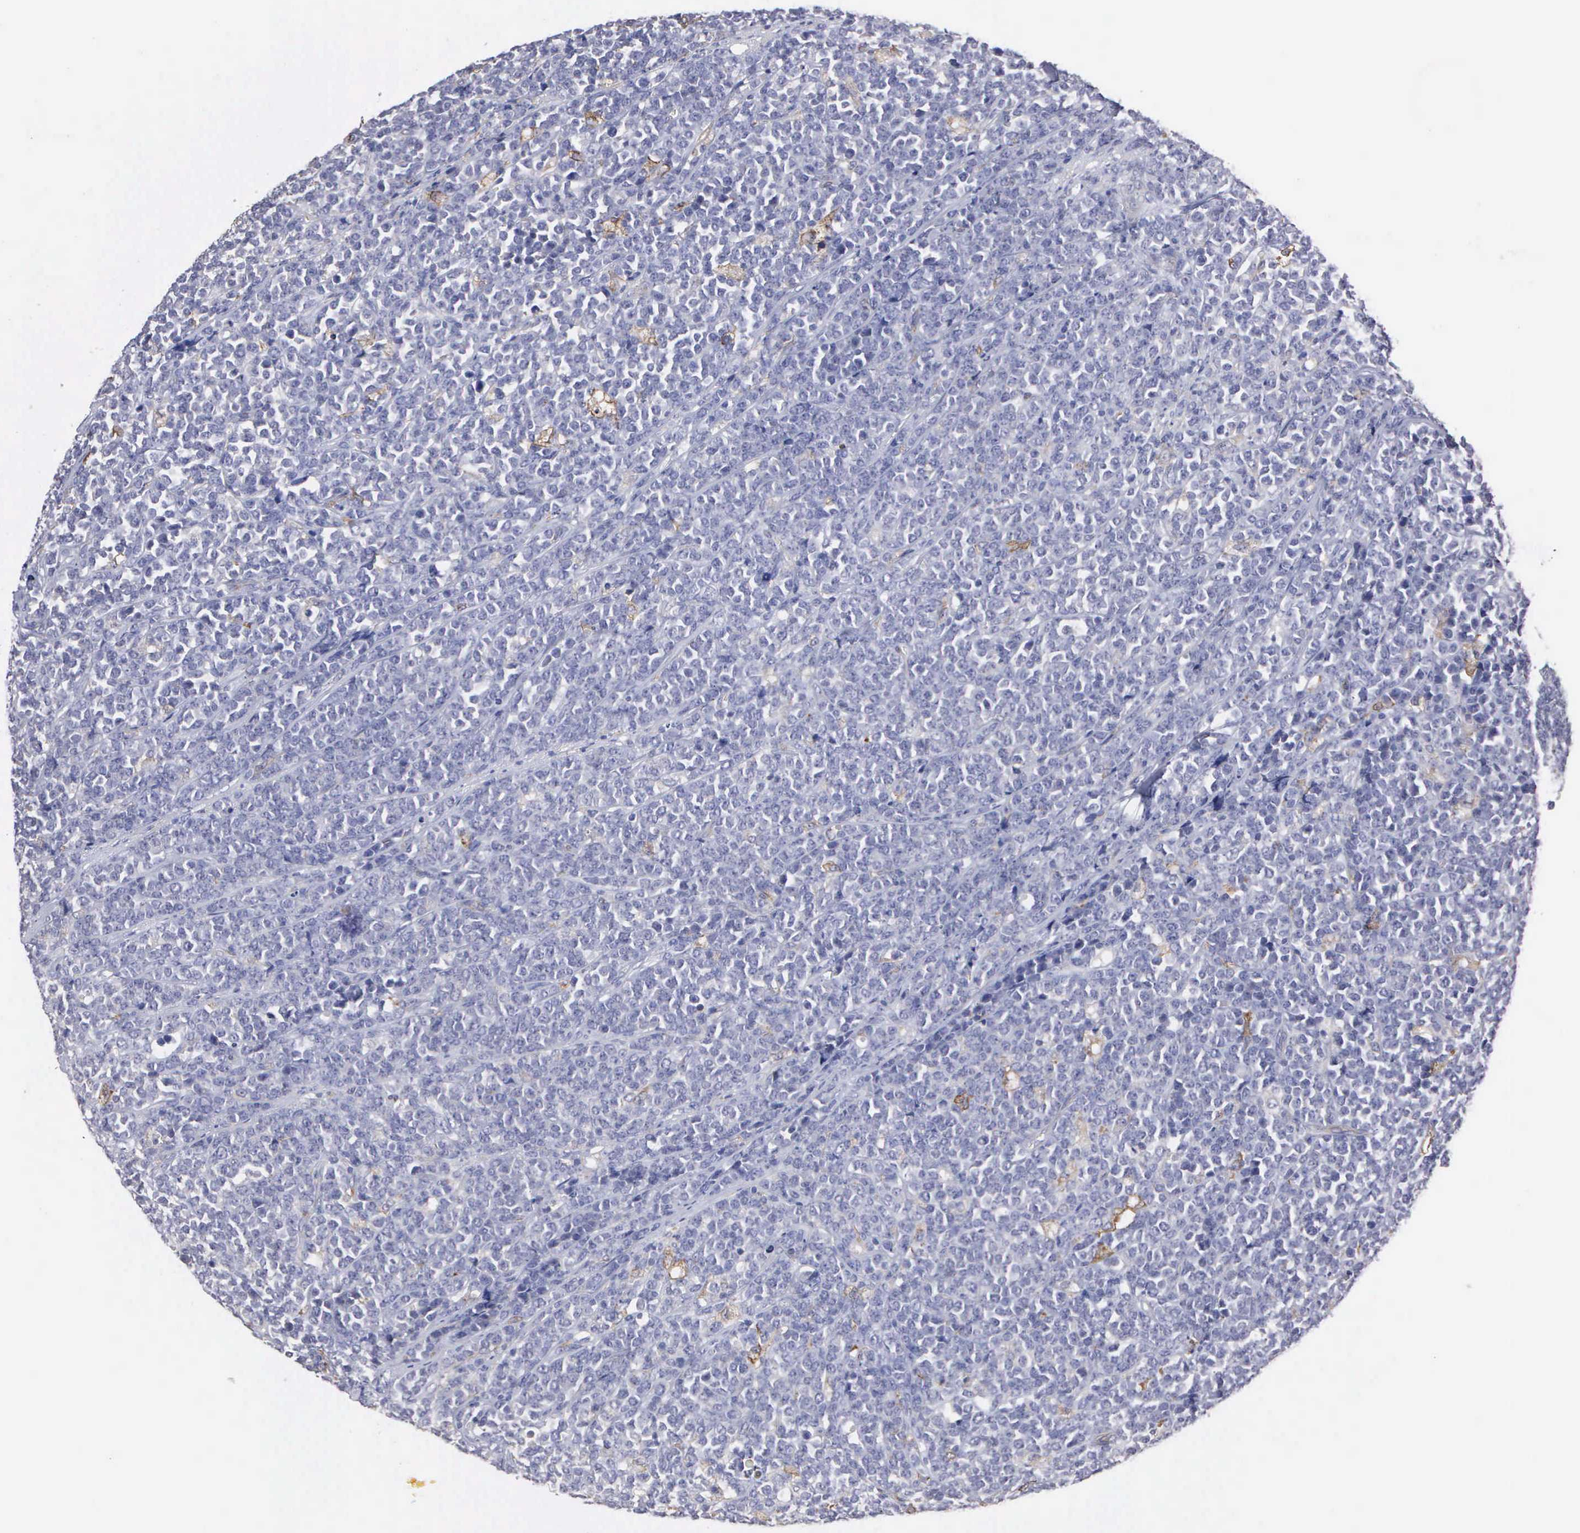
{"staining": {"intensity": "negative", "quantity": "none", "location": "none"}, "tissue": "lymphoma", "cell_type": "Tumor cells", "image_type": "cancer", "snomed": [{"axis": "morphology", "description": "Malignant lymphoma, non-Hodgkin's type, High grade"}, {"axis": "topography", "description": "Small intestine"}, {"axis": "topography", "description": "Colon"}], "caption": "An immunohistochemistry (IHC) micrograph of lymphoma is shown. There is no staining in tumor cells of lymphoma. Nuclei are stained in blue.", "gene": "LIN52", "patient": {"sex": "male", "age": 8}}